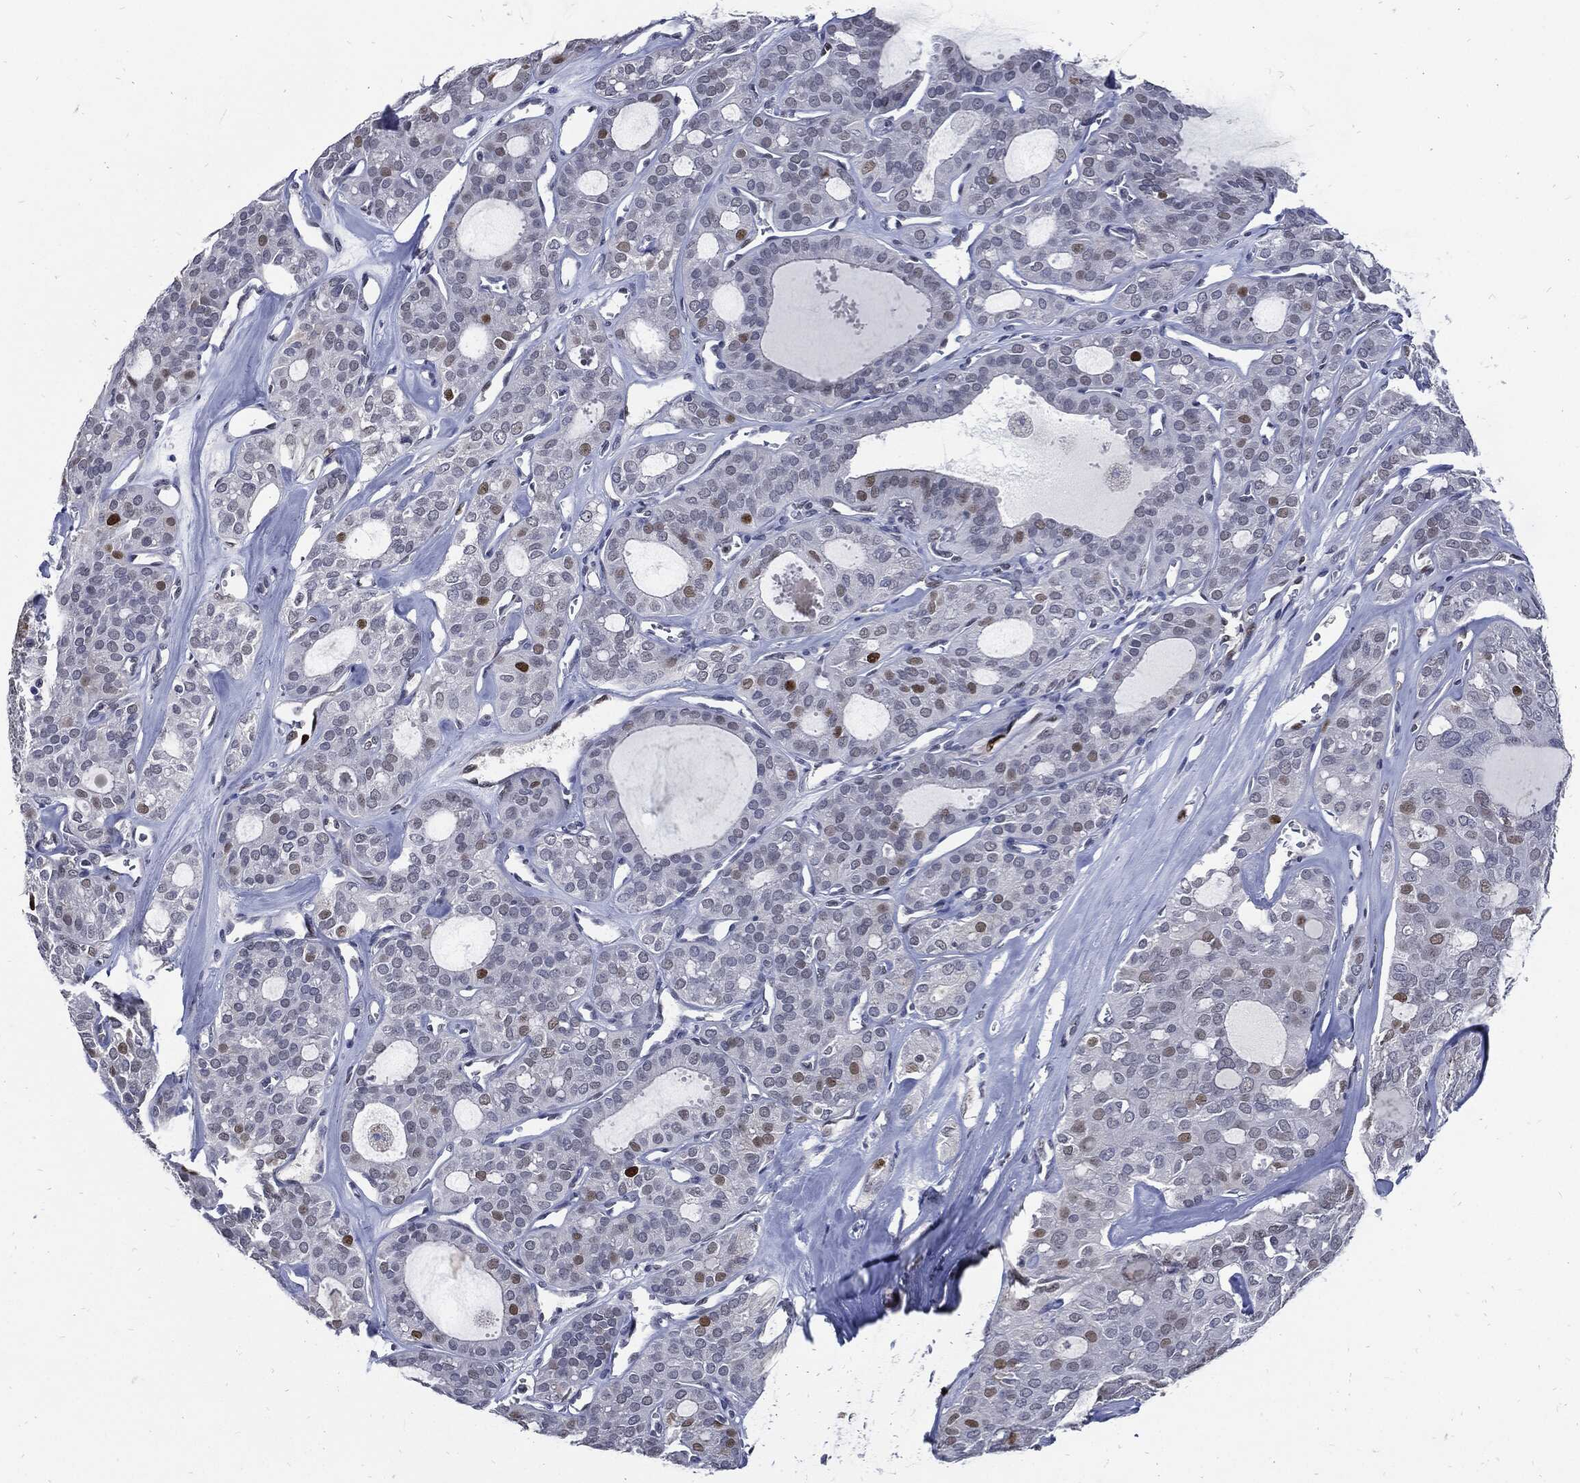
{"staining": {"intensity": "strong", "quantity": "<25%", "location": "nuclear"}, "tissue": "thyroid cancer", "cell_type": "Tumor cells", "image_type": "cancer", "snomed": [{"axis": "morphology", "description": "Follicular adenoma carcinoma, NOS"}, {"axis": "topography", "description": "Thyroid gland"}], "caption": "A photomicrograph of thyroid cancer (follicular adenoma carcinoma) stained for a protein reveals strong nuclear brown staining in tumor cells. The staining was performed using DAB, with brown indicating positive protein expression. Nuclei are stained blue with hematoxylin.", "gene": "NBN", "patient": {"sex": "male", "age": 75}}